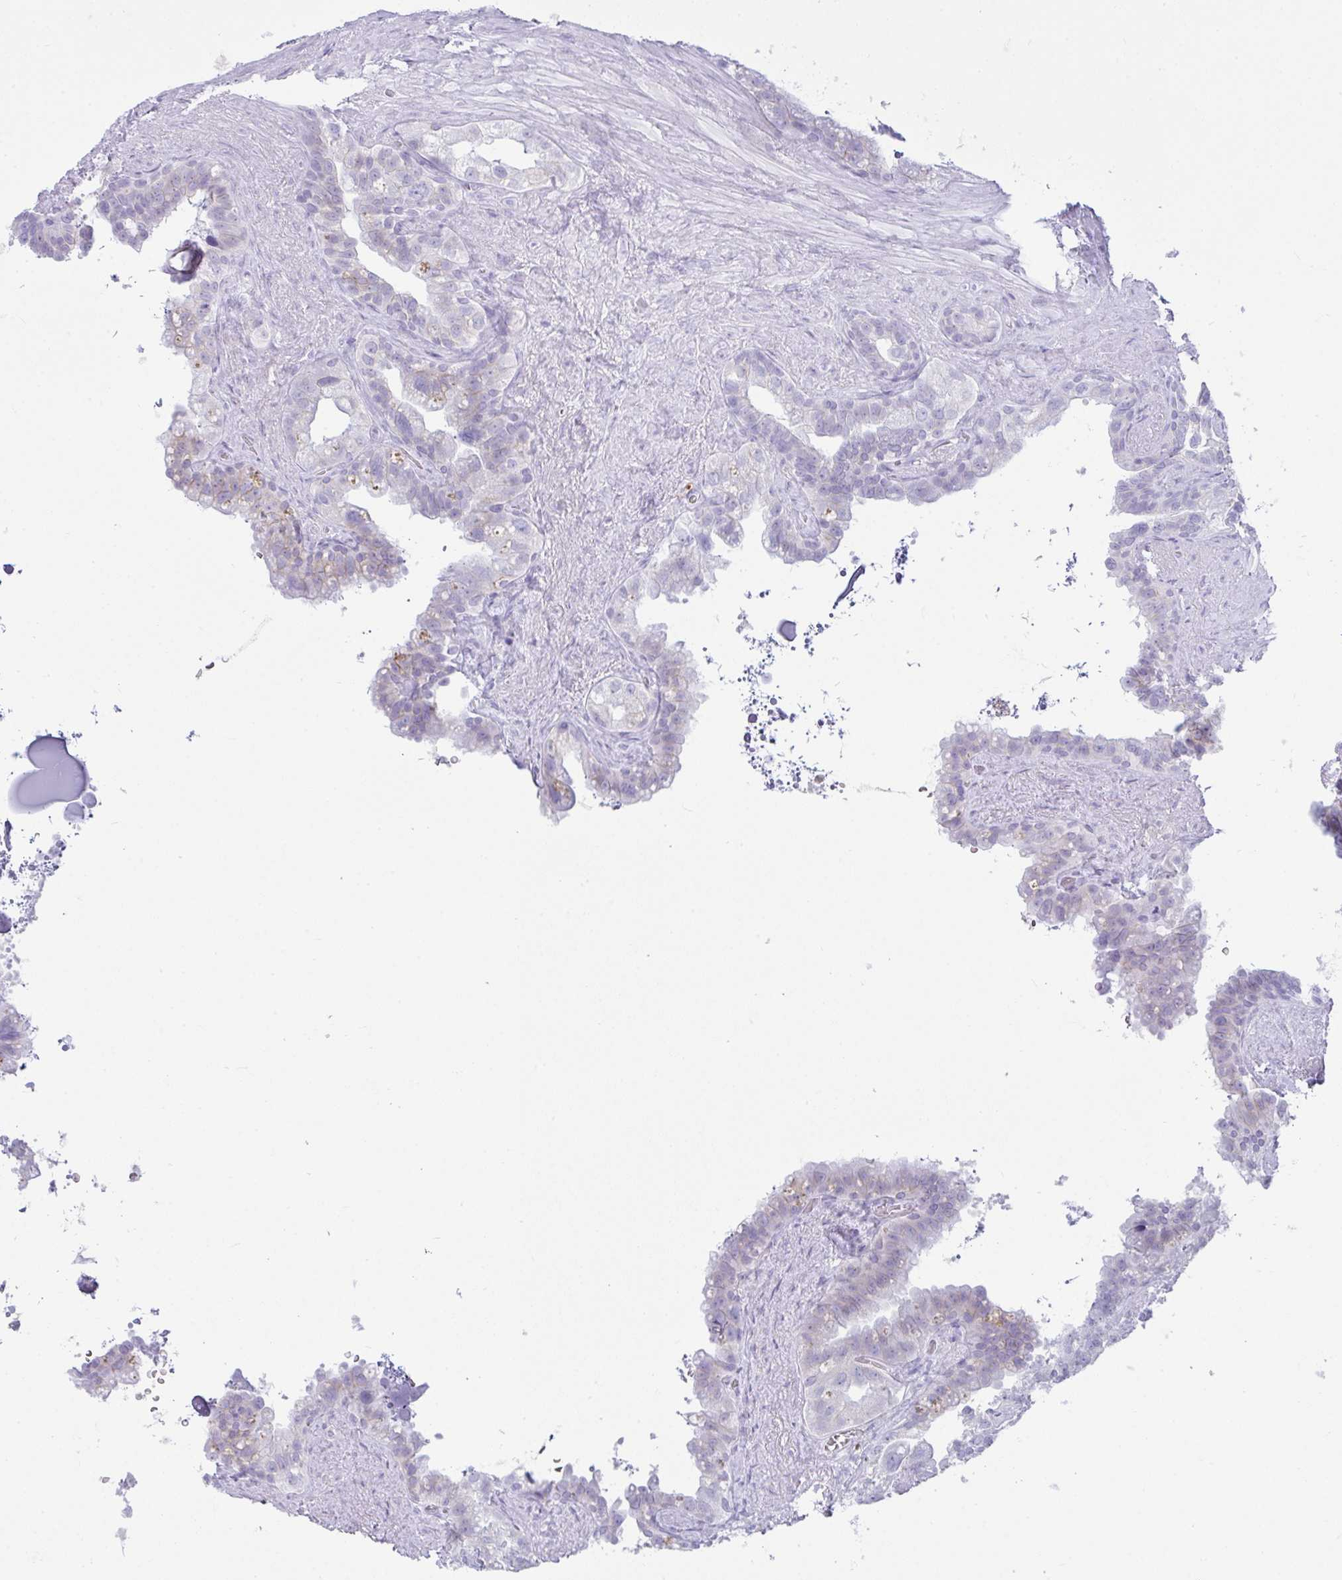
{"staining": {"intensity": "negative", "quantity": "none", "location": "none"}, "tissue": "seminal vesicle", "cell_type": "Glandular cells", "image_type": "normal", "snomed": [{"axis": "morphology", "description": "Normal tissue, NOS"}, {"axis": "topography", "description": "Seminal veicle"}, {"axis": "topography", "description": "Peripheral nerve tissue"}], "caption": "IHC of unremarkable human seminal vesicle exhibits no positivity in glandular cells. (Brightfield microscopy of DAB immunohistochemistry (IHC) at high magnification).", "gene": "RASL10A", "patient": {"sex": "male", "age": 76}}